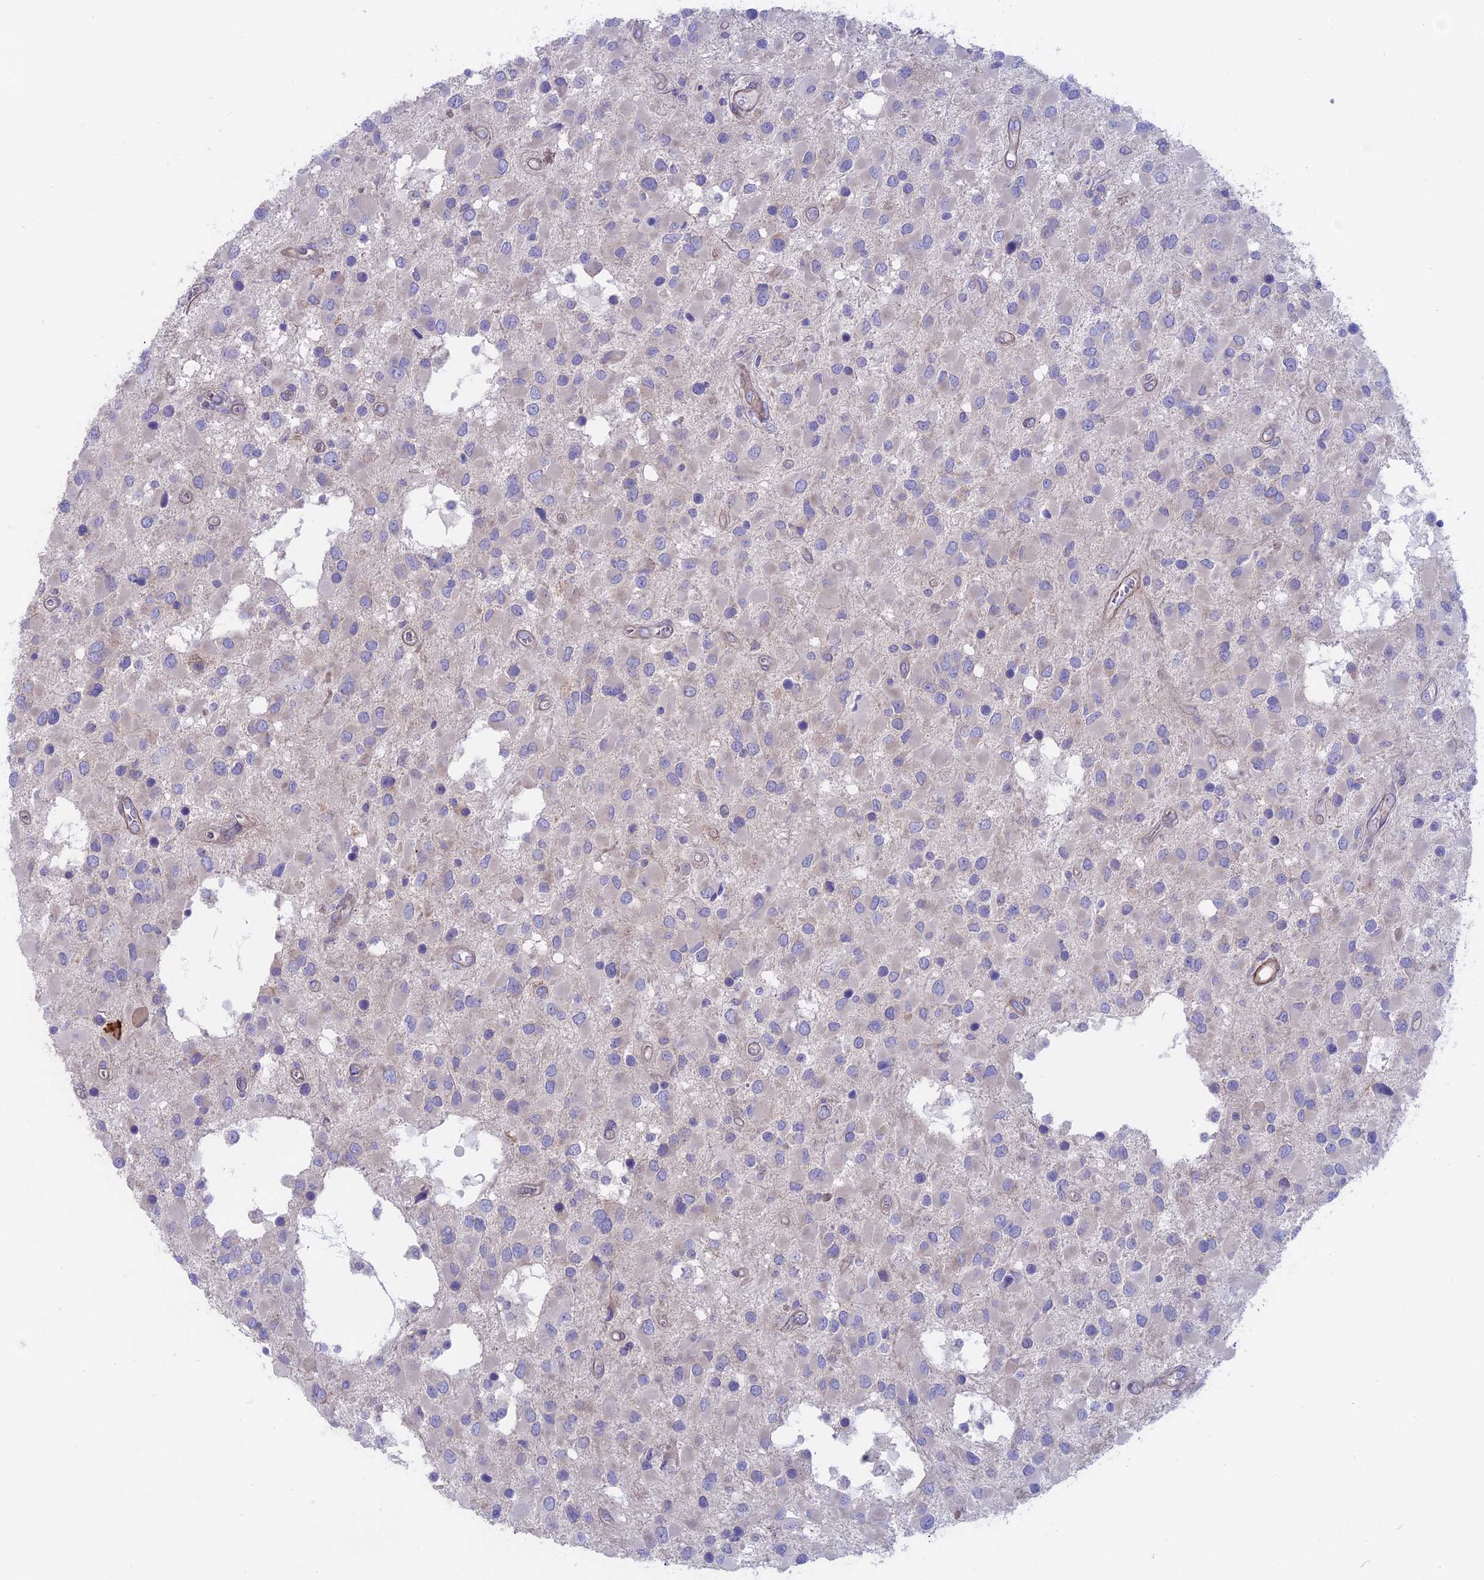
{"staining": {"intensity": "negative", "quantity": "none", "location": "none"}, "tissue": "glioma", "cell_type": "Tumor cells", "image_type": "cancer", "snomed": [{"axis": "morphology", "description": "Glioma, malignant, High grade"}, {"axis": "topography", "description": "Brain"}], "caption": "Glioma was stained to show a protein in brown. There is no significant expression in tumor cells.", "gene": "MYO5B", "patient": {"sex": "male", "age": 53}}